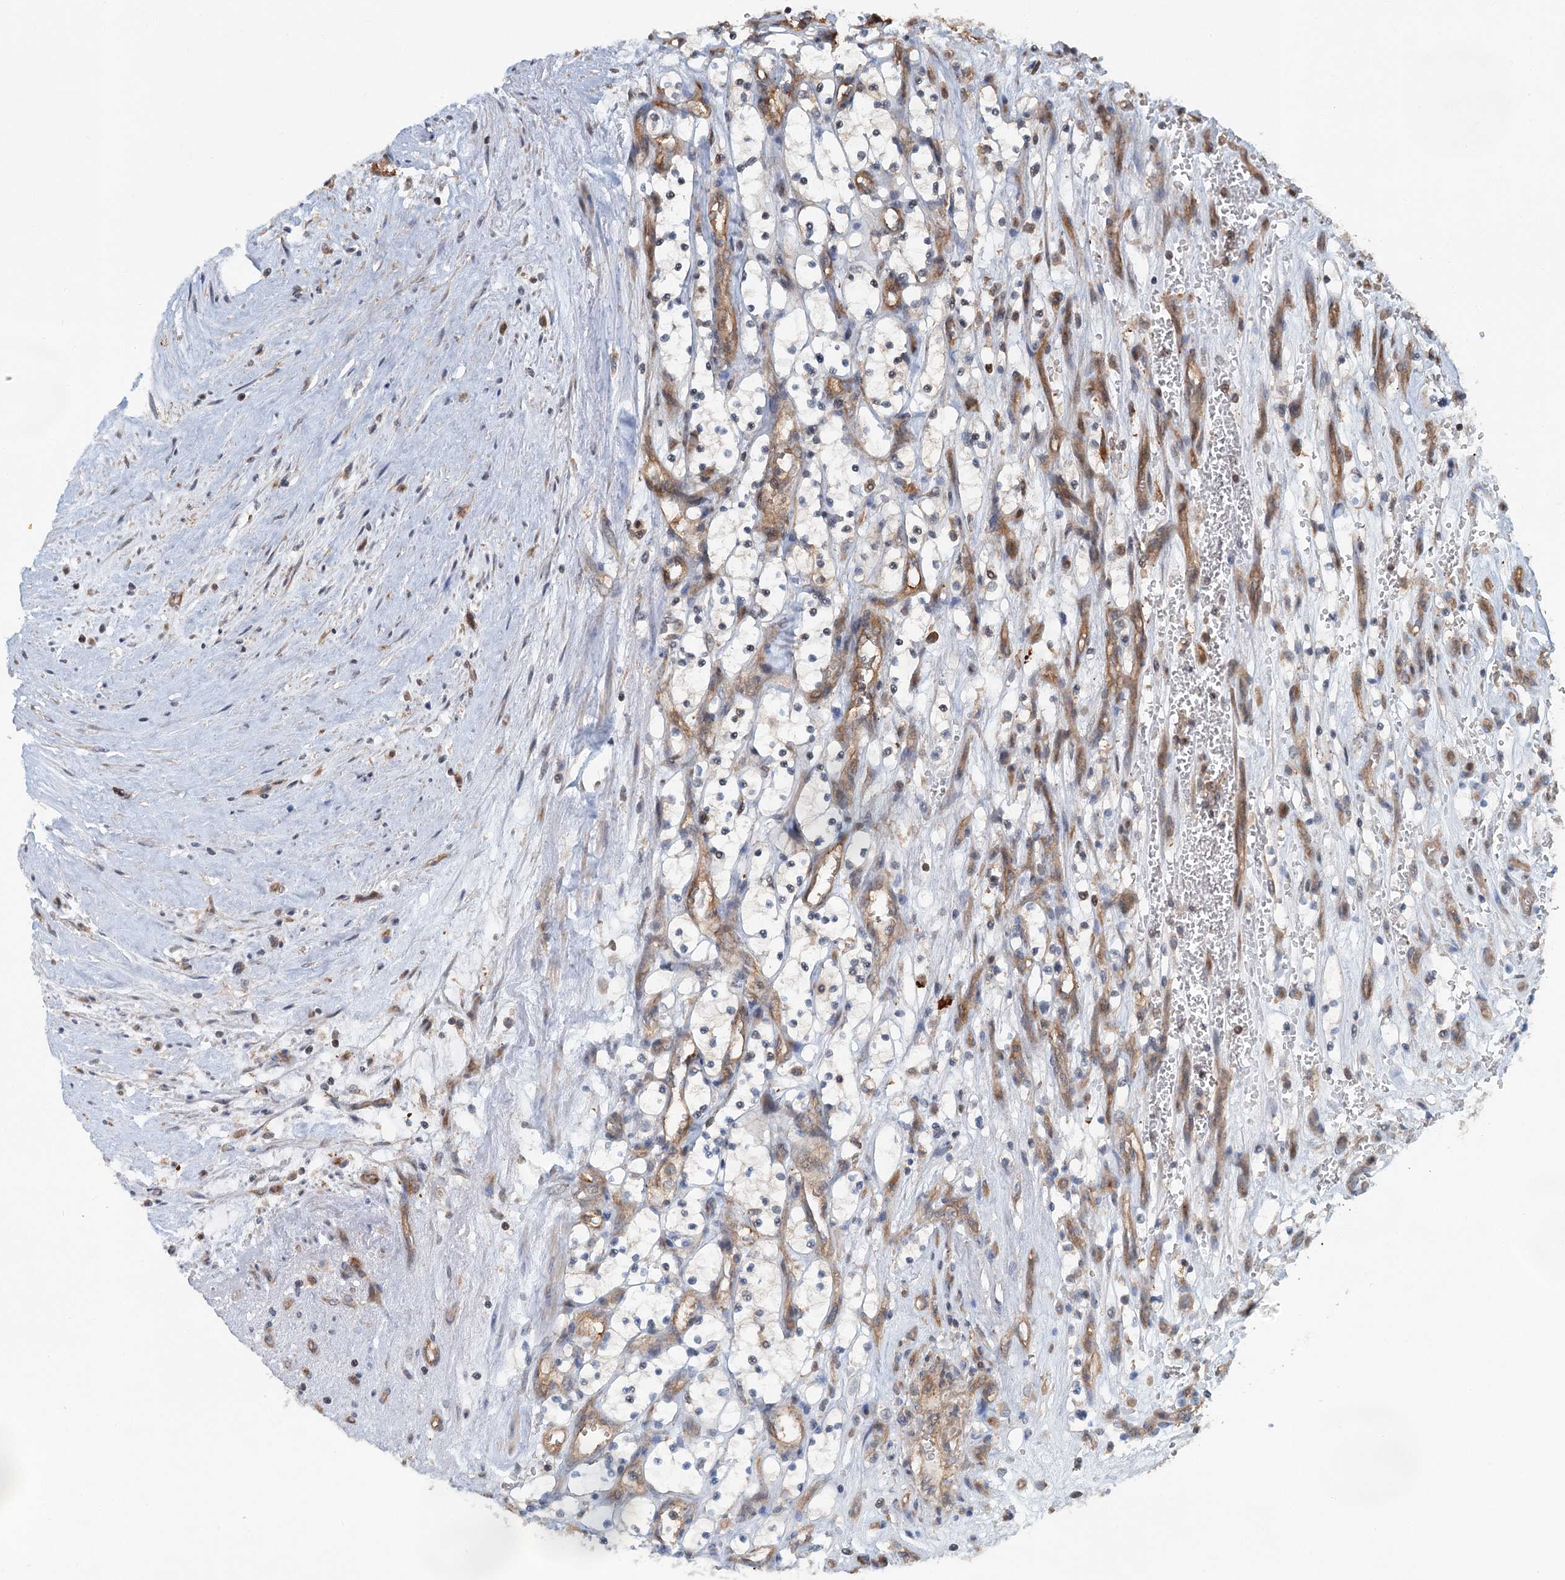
{"staining": {"intensity": "negative", "quantity": "none", "location": "none"}, "tissue": "renal cancer", "cell_type": "Tumor cells", "image_type": "cancer", "snomed": [{"axis": "morphology", "description": "Adenocarcinoma, NOS"}, {"axis": "topography", "description": "Kidney"}], "caption": "Human renal cancer (adenocarcinoma) stained for a protein using immunohistochemistry reveals no staining in tumor cells.", "gene": "ZNF527", "patient": {"sex": "female", "age": 69}}